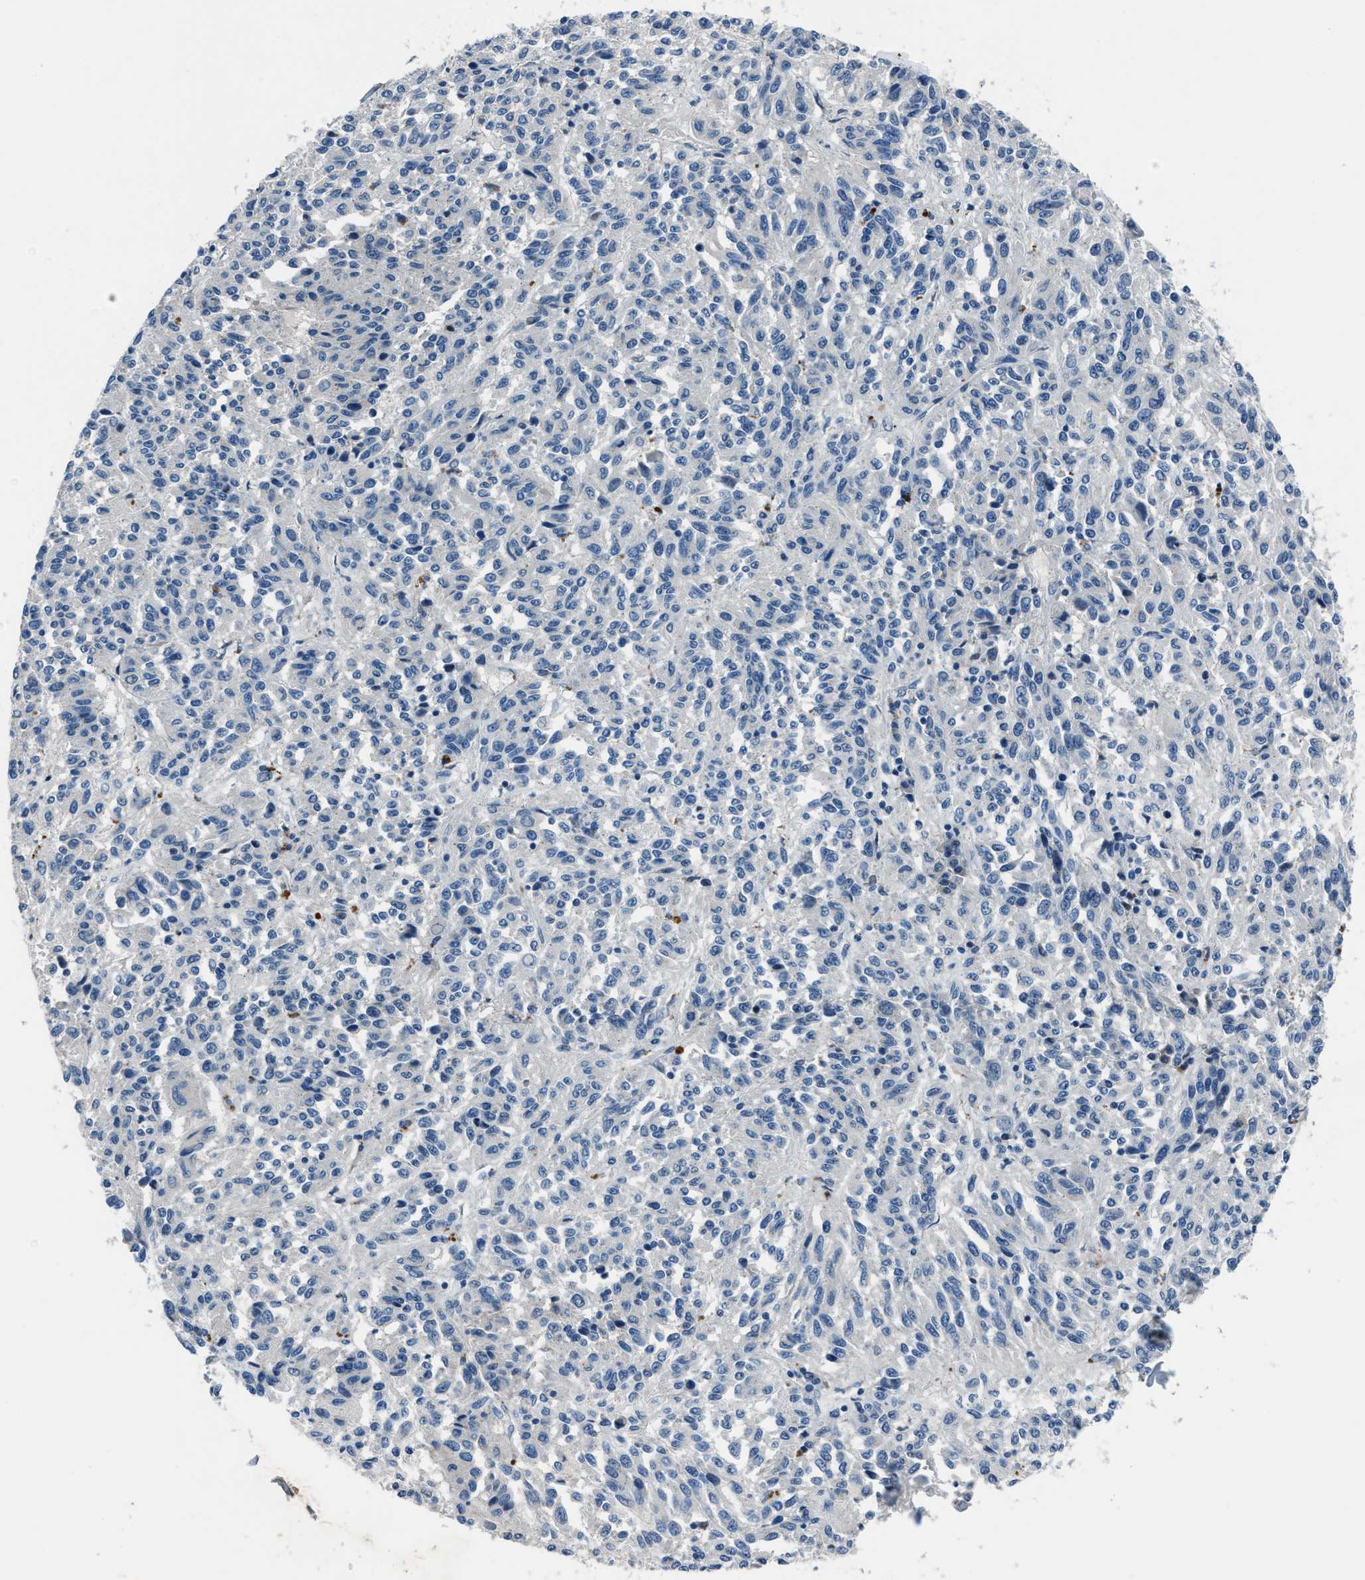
{"staining": {"intensity": "negative", "quantity": "none", "location": "none"}, "tissue": "melanoma", "cell_type": "Tumor cells", "image_type": "cancer", "snomed": [{"axis": "morphology", "description": "Malignant melanoma, Metastatic site"}, {"axis": "topography", "description": "Lung"}], "caption": "DAB immunohistochemical staining of human malignant melanoma (metastatic site) shows no significant expression in tumor cells.", "gene": "DUSP19", "patient": {"sex": "male", "age": 64}}